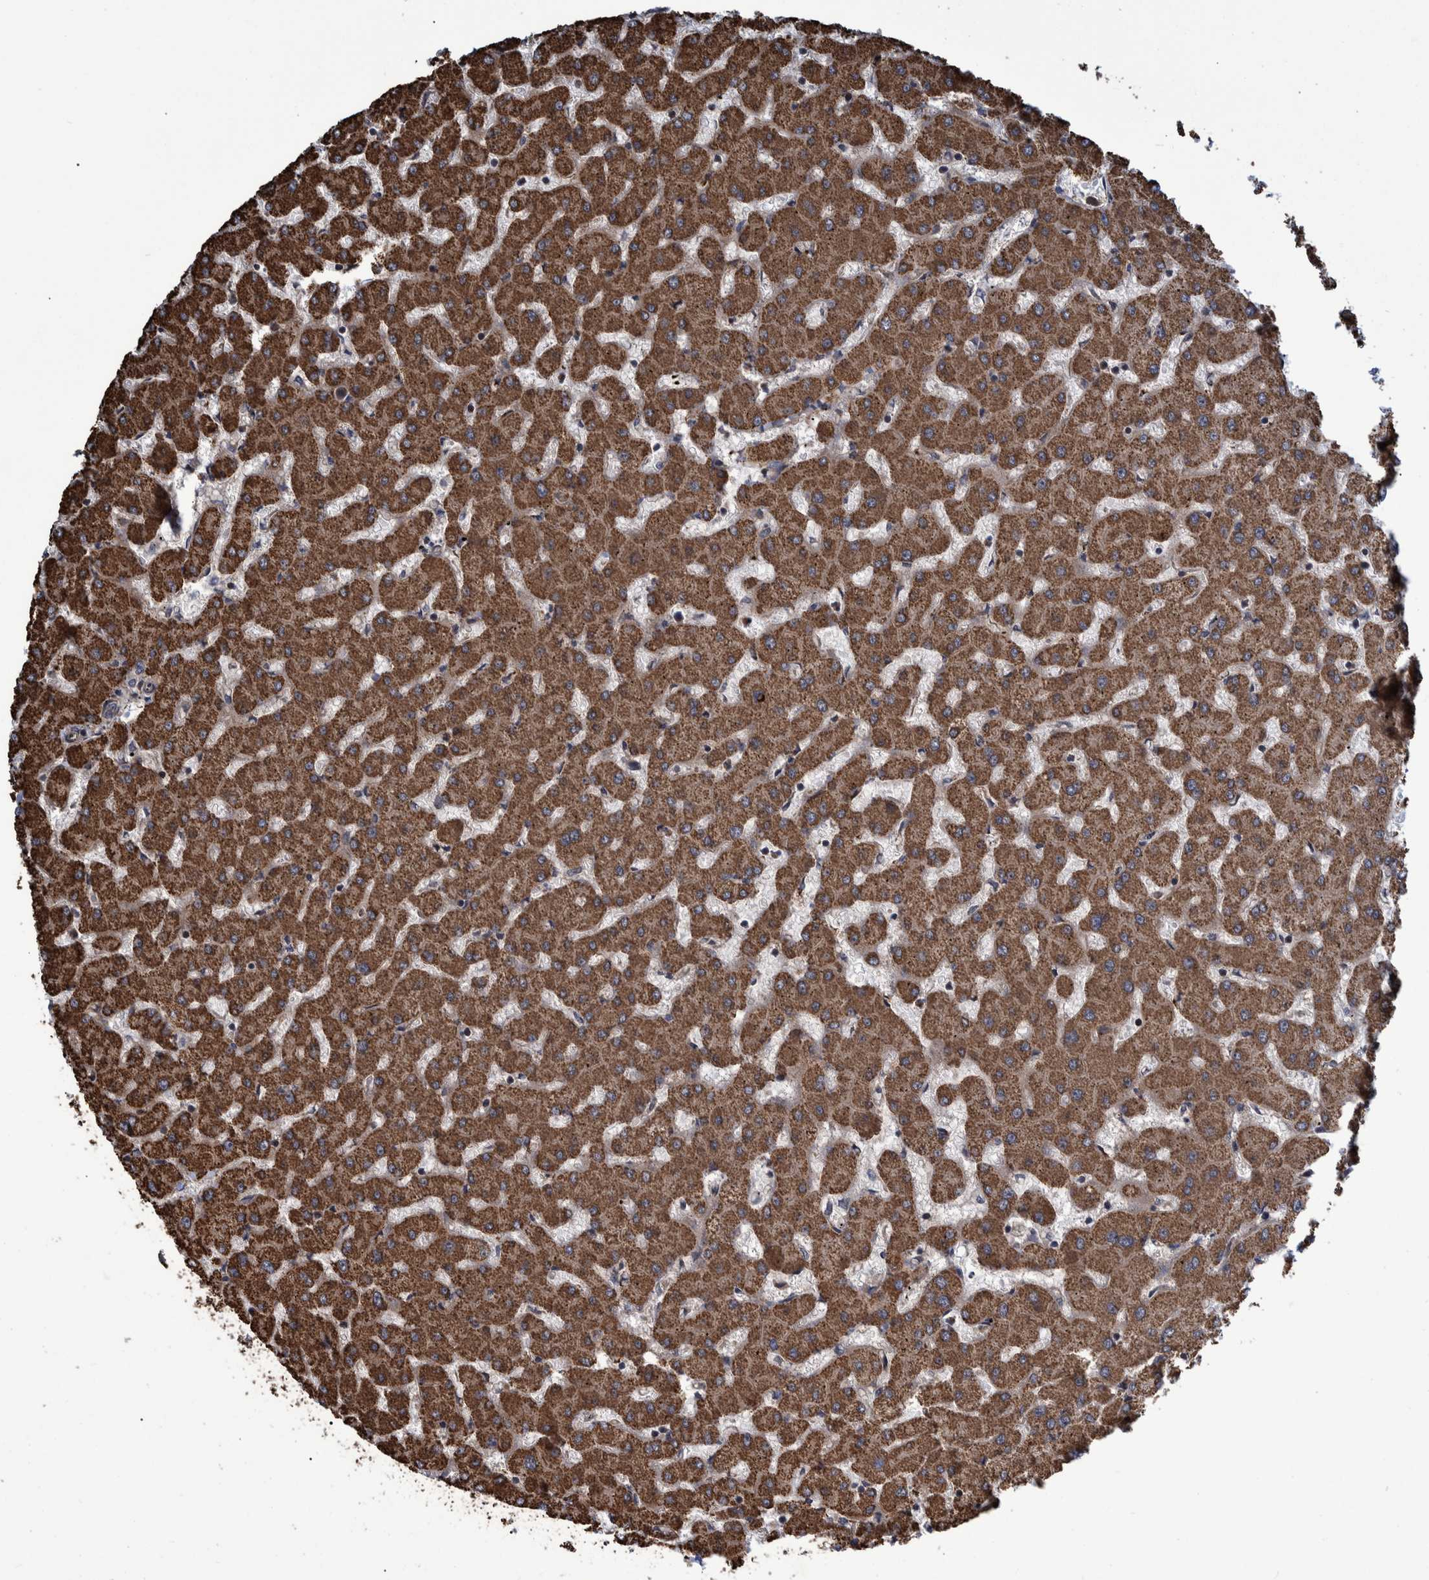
{"staining": {"intensity": "moderate", "quantity": ">75%", "location": "cytoplasmic/membranous"}, "tissue": "liver", "cell_type": "Cholangiocytes", "image_type": "normal", "snomed": [{"axis": "morphology", "description": "Normal tissue, NOS"}, {"axis": "topography", "description": "Liver"}], "caption": "This is a histology image of immunohistochemistry (IHC) staining of unremarkable liver, which shows moderate positivity in the cytoplasmic/membranous of cholangiocytes.", "gene": "TNFRSF10B", "patient": {"sex": "female", "age": 63}}